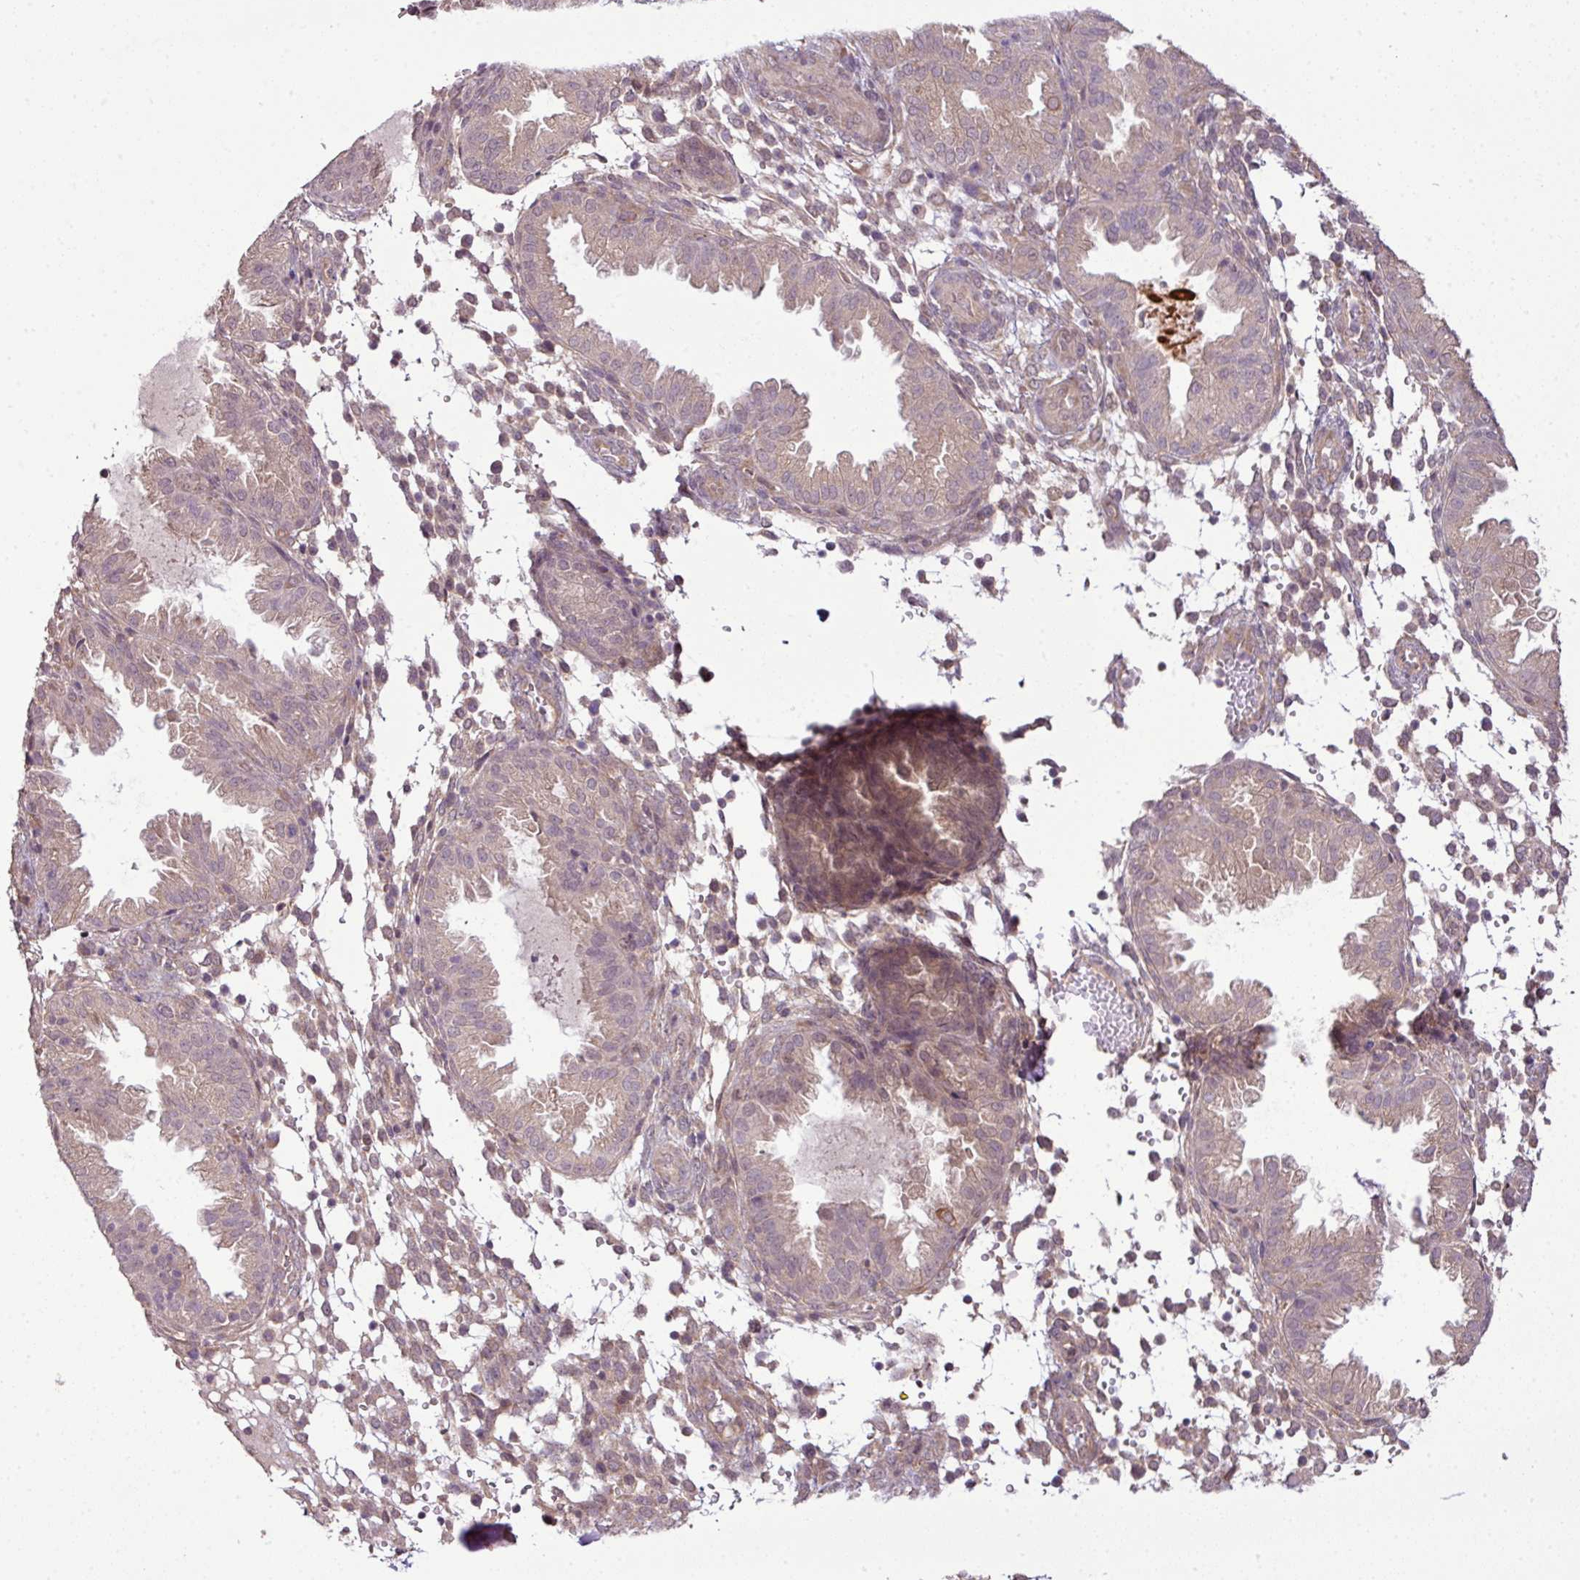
{"staining": {"intensity": "weak", "quantity": "<25%", "location": "cytoplasmic/membranous"}, "tissue": "endometrium", "cell_type": "Cells in endometrial stroma", "image_type": "normal", "snomed": [{"axis": "morphology", "description": "Normal tissue, NOS"}, {"axis": "topography", "description": "Endometrium"}], "caption": "Immunohistochemistry (IHC) photomicrograph of normal endometrium stained for a protein (brown), which shows no staining in cells in endometrial stroma.", "gene": "DNAAF4", "patient": {"sex": "female", "age": 33}}